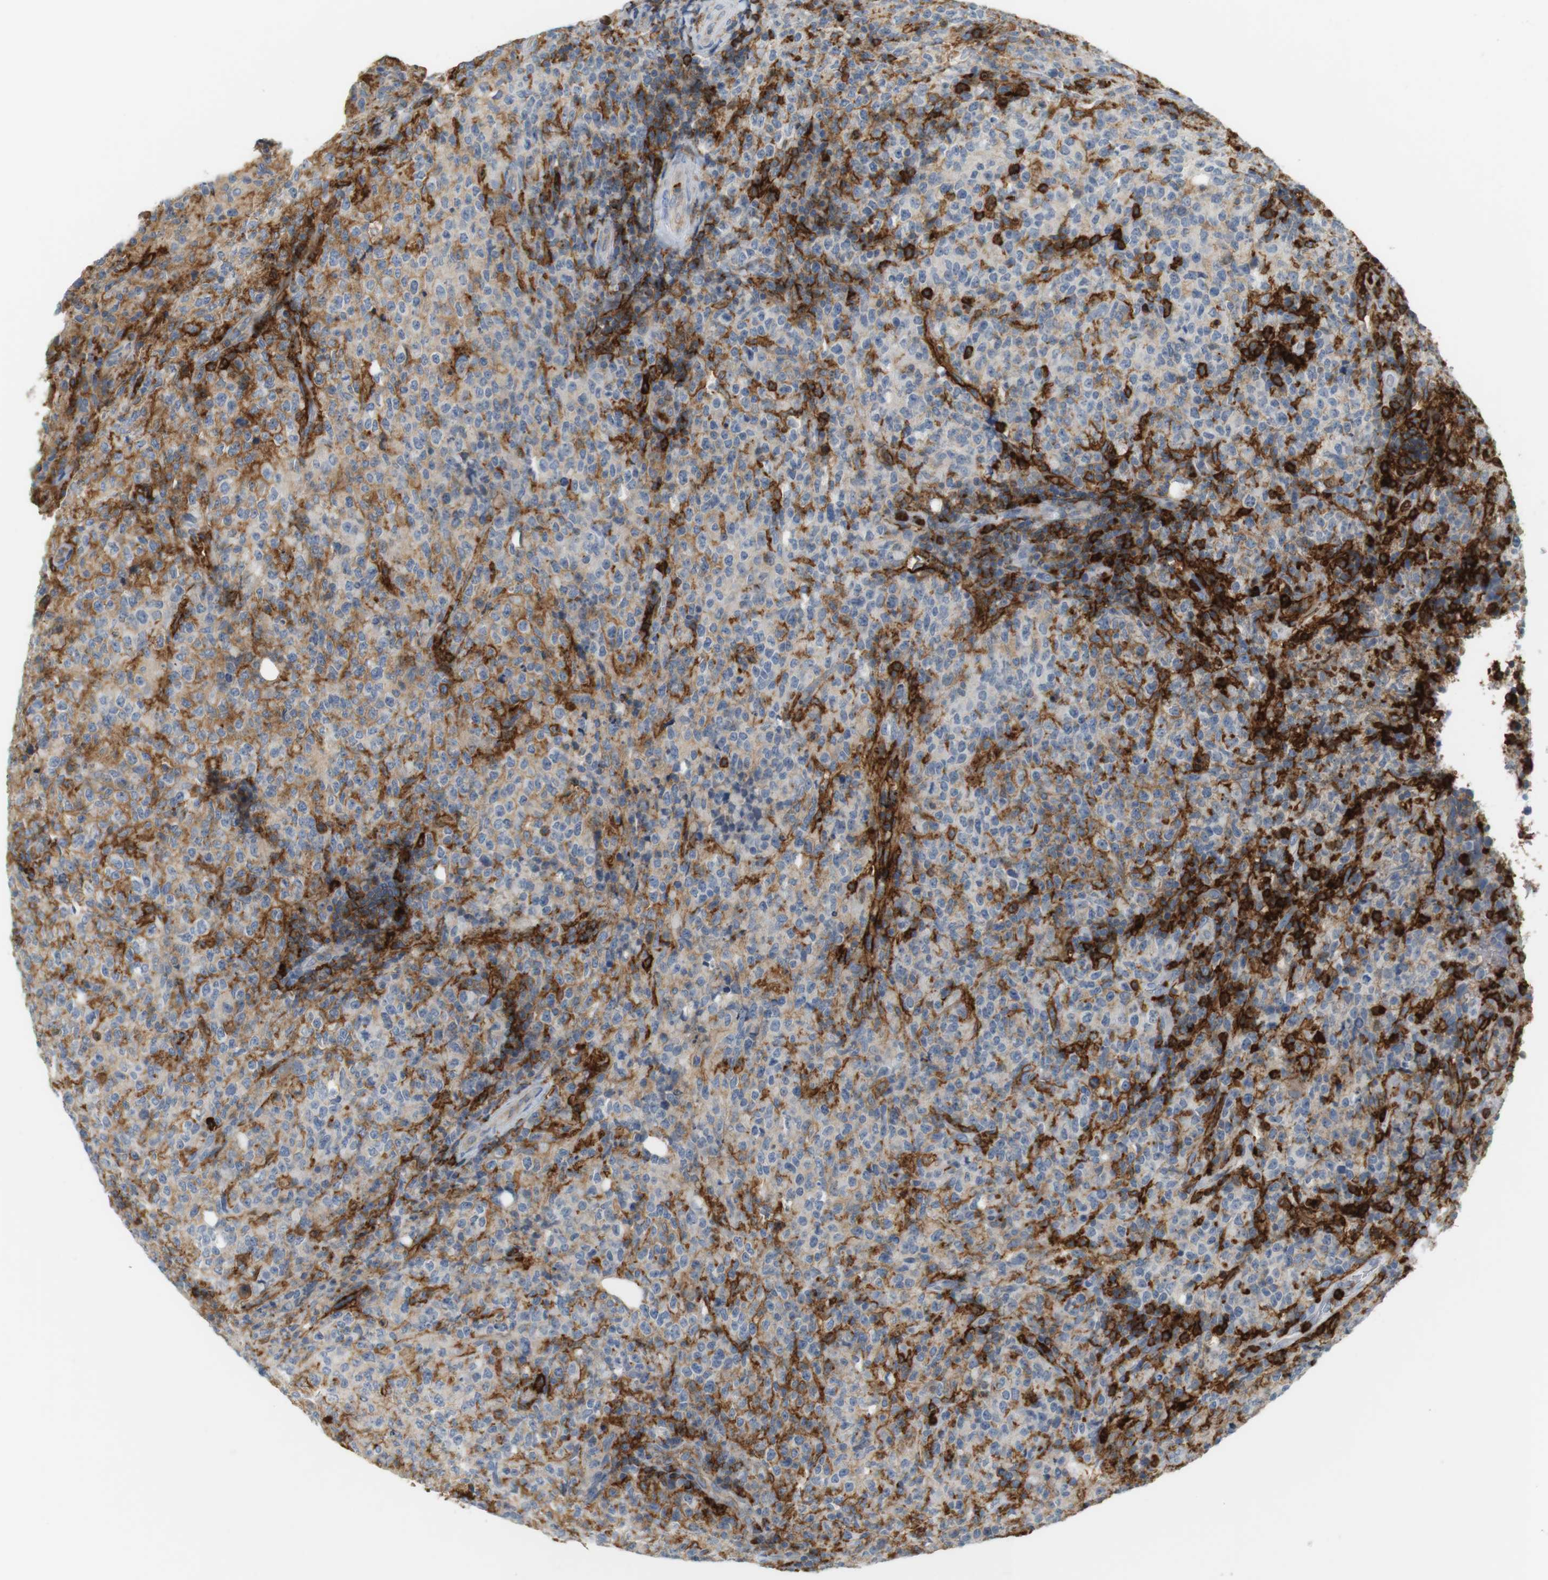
{"staining": {"intensity": "moderate", "quantity": "<25%", "location": "cytoplasmic/membranous"}, "tissue": "lymphoma", "cell_type": "Tumor cells", "image_type": "cancer", "snomed": [{"axis": "morphology", "description": "Malignant lymphoma, non-Hodgkin's type, High grade"}, {"axis": "topography", "description": "Tonsil"}], "caption": "Immunohistochemical staining of human malignant lymphoma, non-Hodgkin's type (high-grade) shows moderate cytoplasmic/membranous protein expression in approximately <25% of tumor cells. (Brightfield microscopy of DAB IHC at high magnification).", "gene": "SIRPA", "patient": {"sex": "female", "age": 36}}